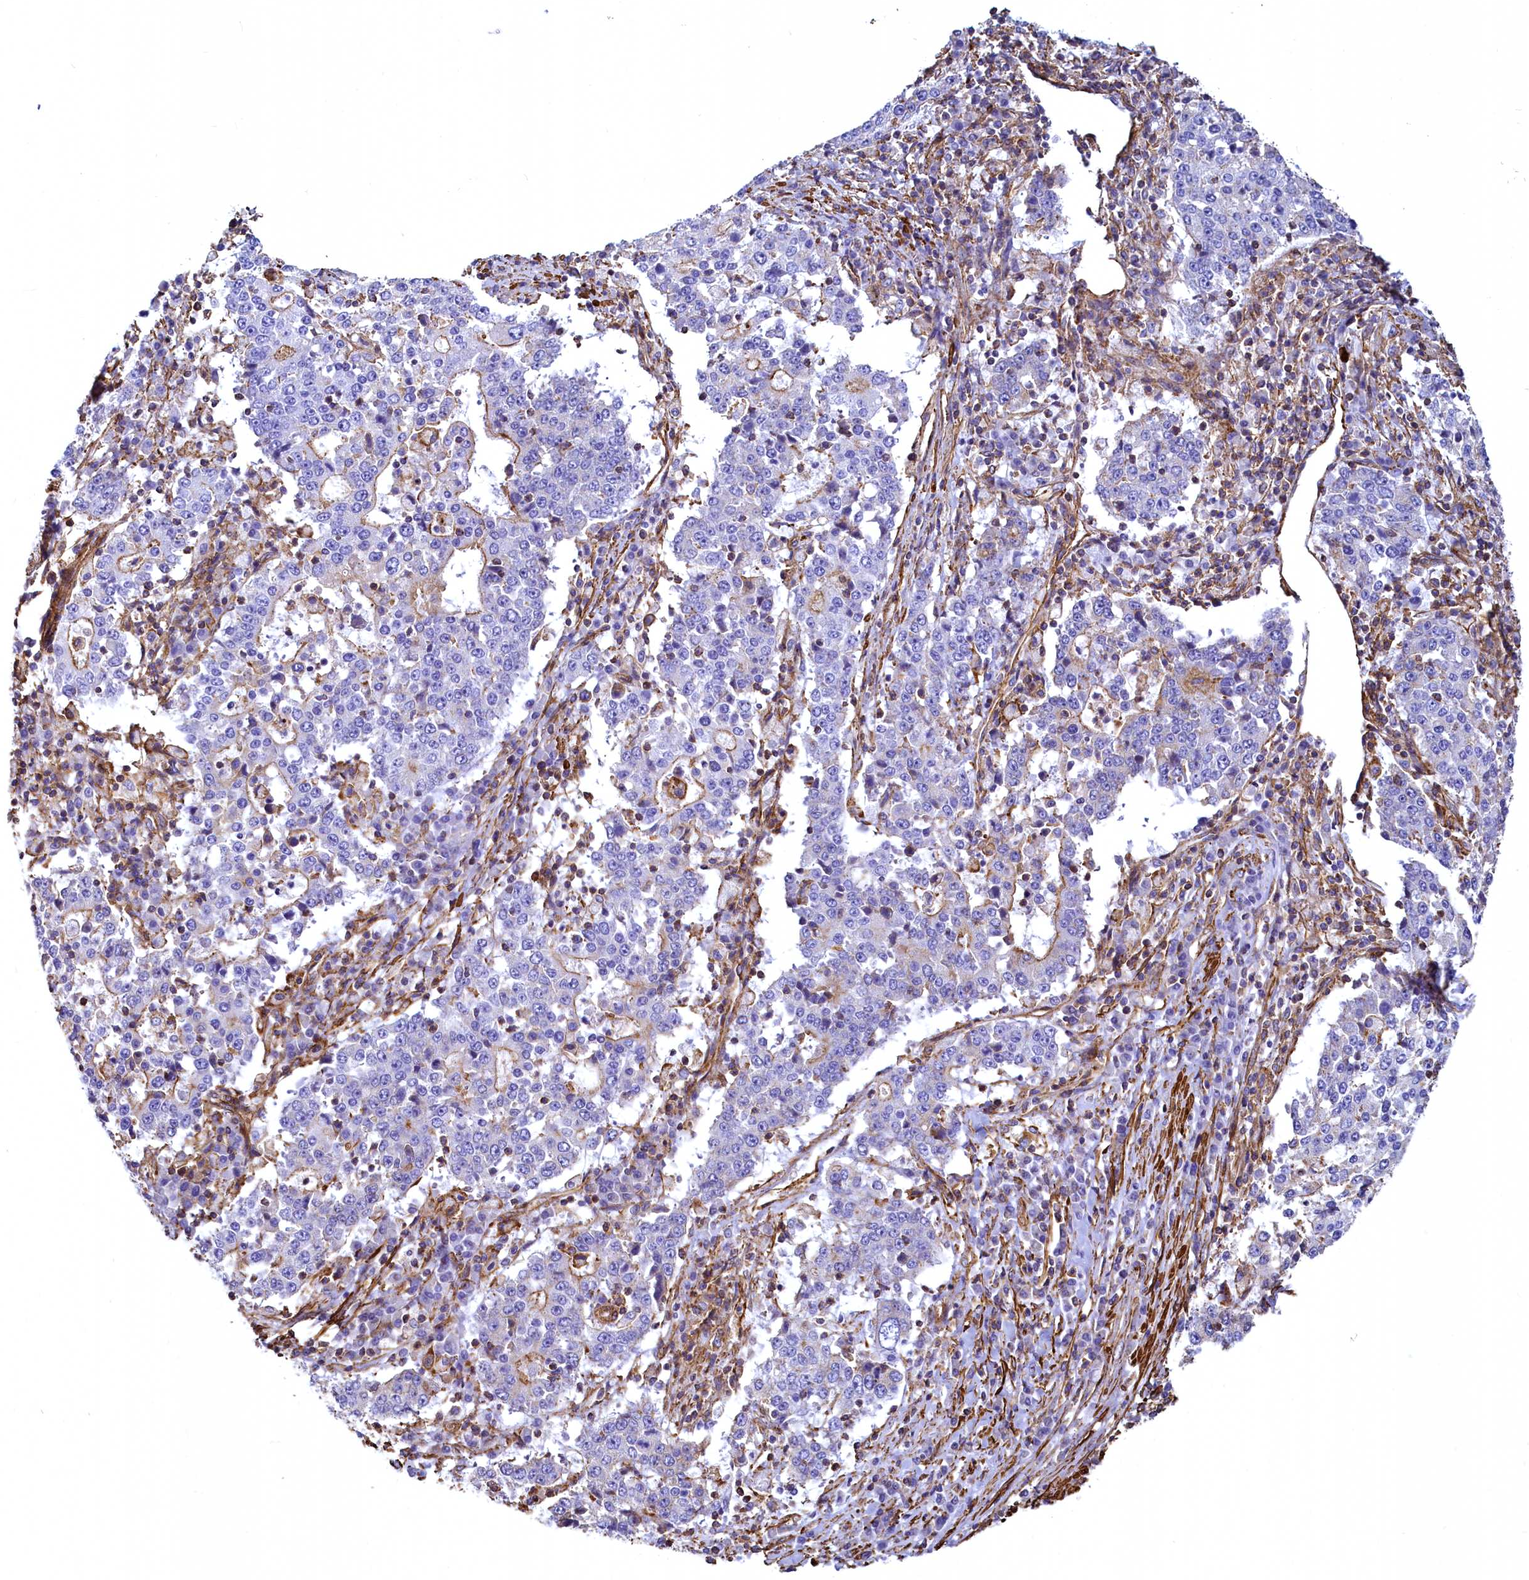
{"staining": {"intensity": "moderate", "quantity": "<25%", "location": "cytoplasmic/membranous"}, "tissue": "stomach cancer", "cell_type": "Tumor cells", "image_type": "cancer", "snomed": [{"axis": "morphology", "description": "Adenocarcinoma, NOS"}, {"axis": "topography", "description": "Stomach"}], "caption": "Brown immunohistochemical staining in human adenocarcinoma (stomach) shows moderate cytoplasmic/membranous staining in approximately <25% of tumor cells.", "gene": "THBS1", "patient": {"sex": "male", "age": 59}}